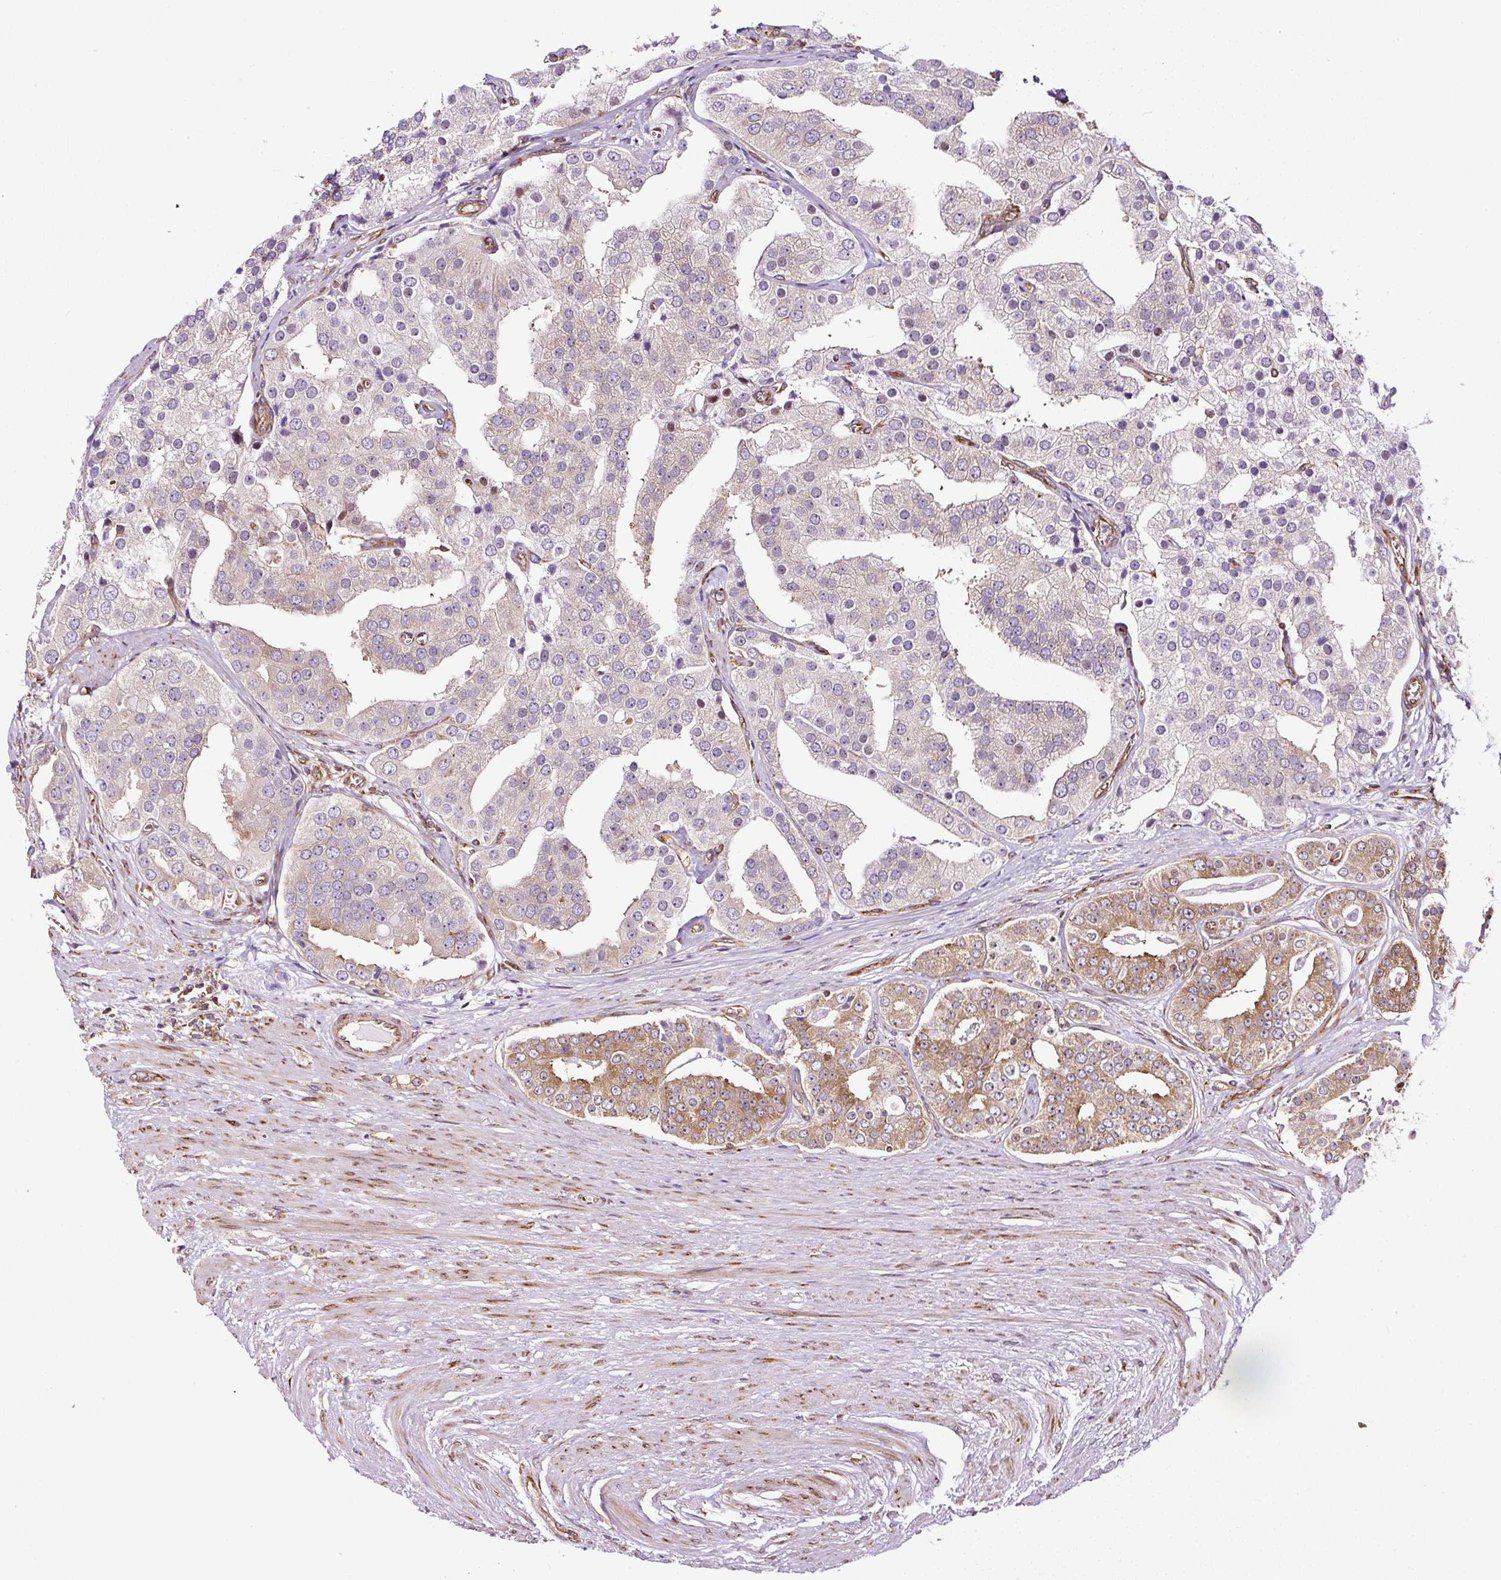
{"staining": {"intensity": "moderate", "quantity": "25%-75%", "location": "cytoplasmic/membranous"}, "tissue": "prostate cancer", "cell_type": "Tumor cells", "image_type": "cancer", "snomed": [{"axis": "morphology", "description": "Adenocarcinoma, High grade"}, {"axis": "topography", "description": "Prostate"}], "caption": "A micrograph showing moderate cytoplasmic/membranous expression in about 25%-75% of tumor cells in high-grade adenocarcinoma (prostate), as visualized by brown immunohistochemical staining.", "gene": "KDM4E", "patient": {"sex": "male", "age": 71}}